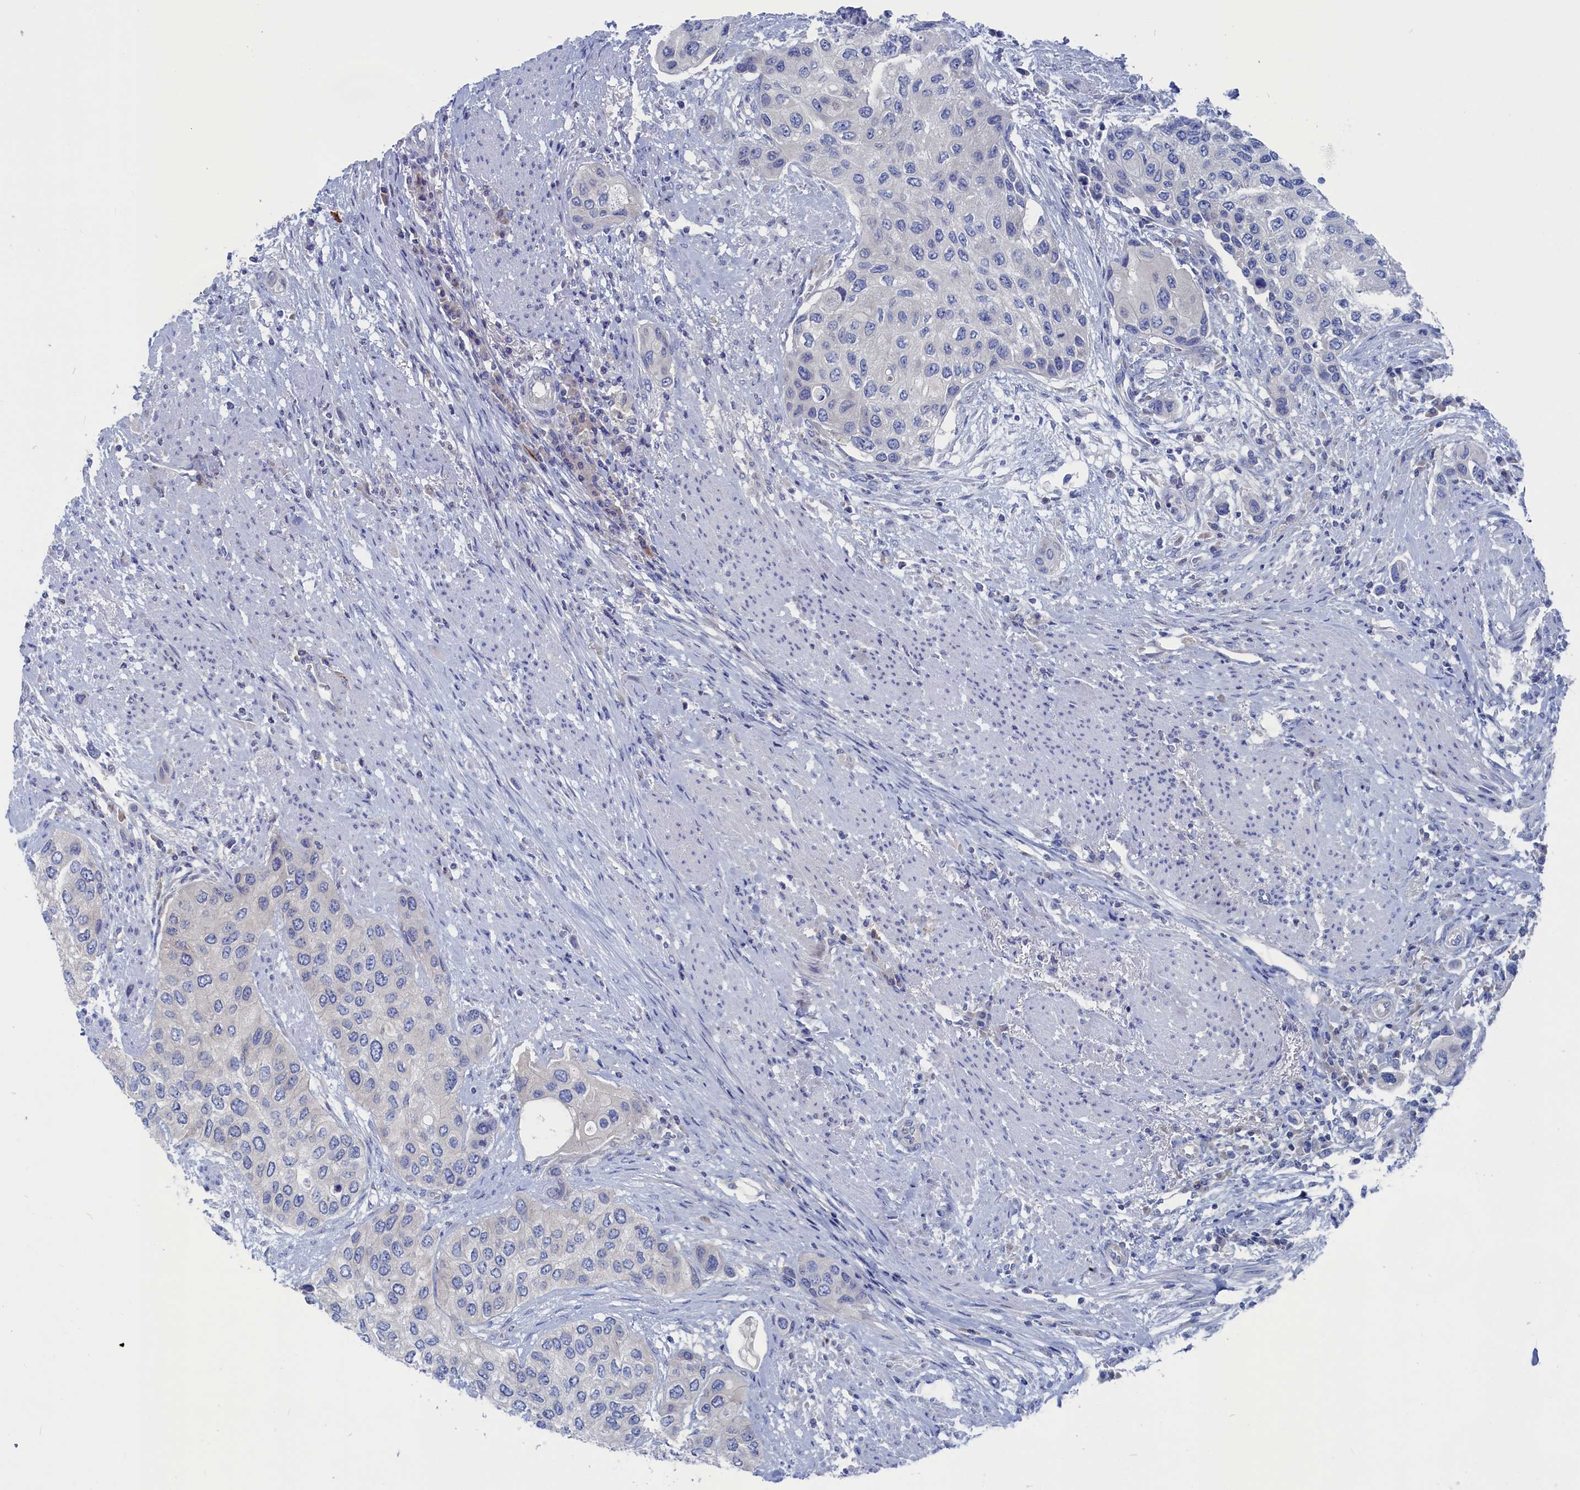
{"staining": {"intensity": "negative", "quantity": "none", "location": "none"}, "tissue": "urothelial cancer", "cell_type": "Tumor cells", "image_type": "cancer", "snomed": [{"axis": "morphology", "description": "Urothelial carcinoma, High grade"}, {"axis": "topography", "description": "Urinary bladder"}], "caption": "Immunohistochemistry of human urothelial cancer reveals no expression in tumor cells.", "gene": "CEND1", "patient": {"sex": "female", "age": 56}}